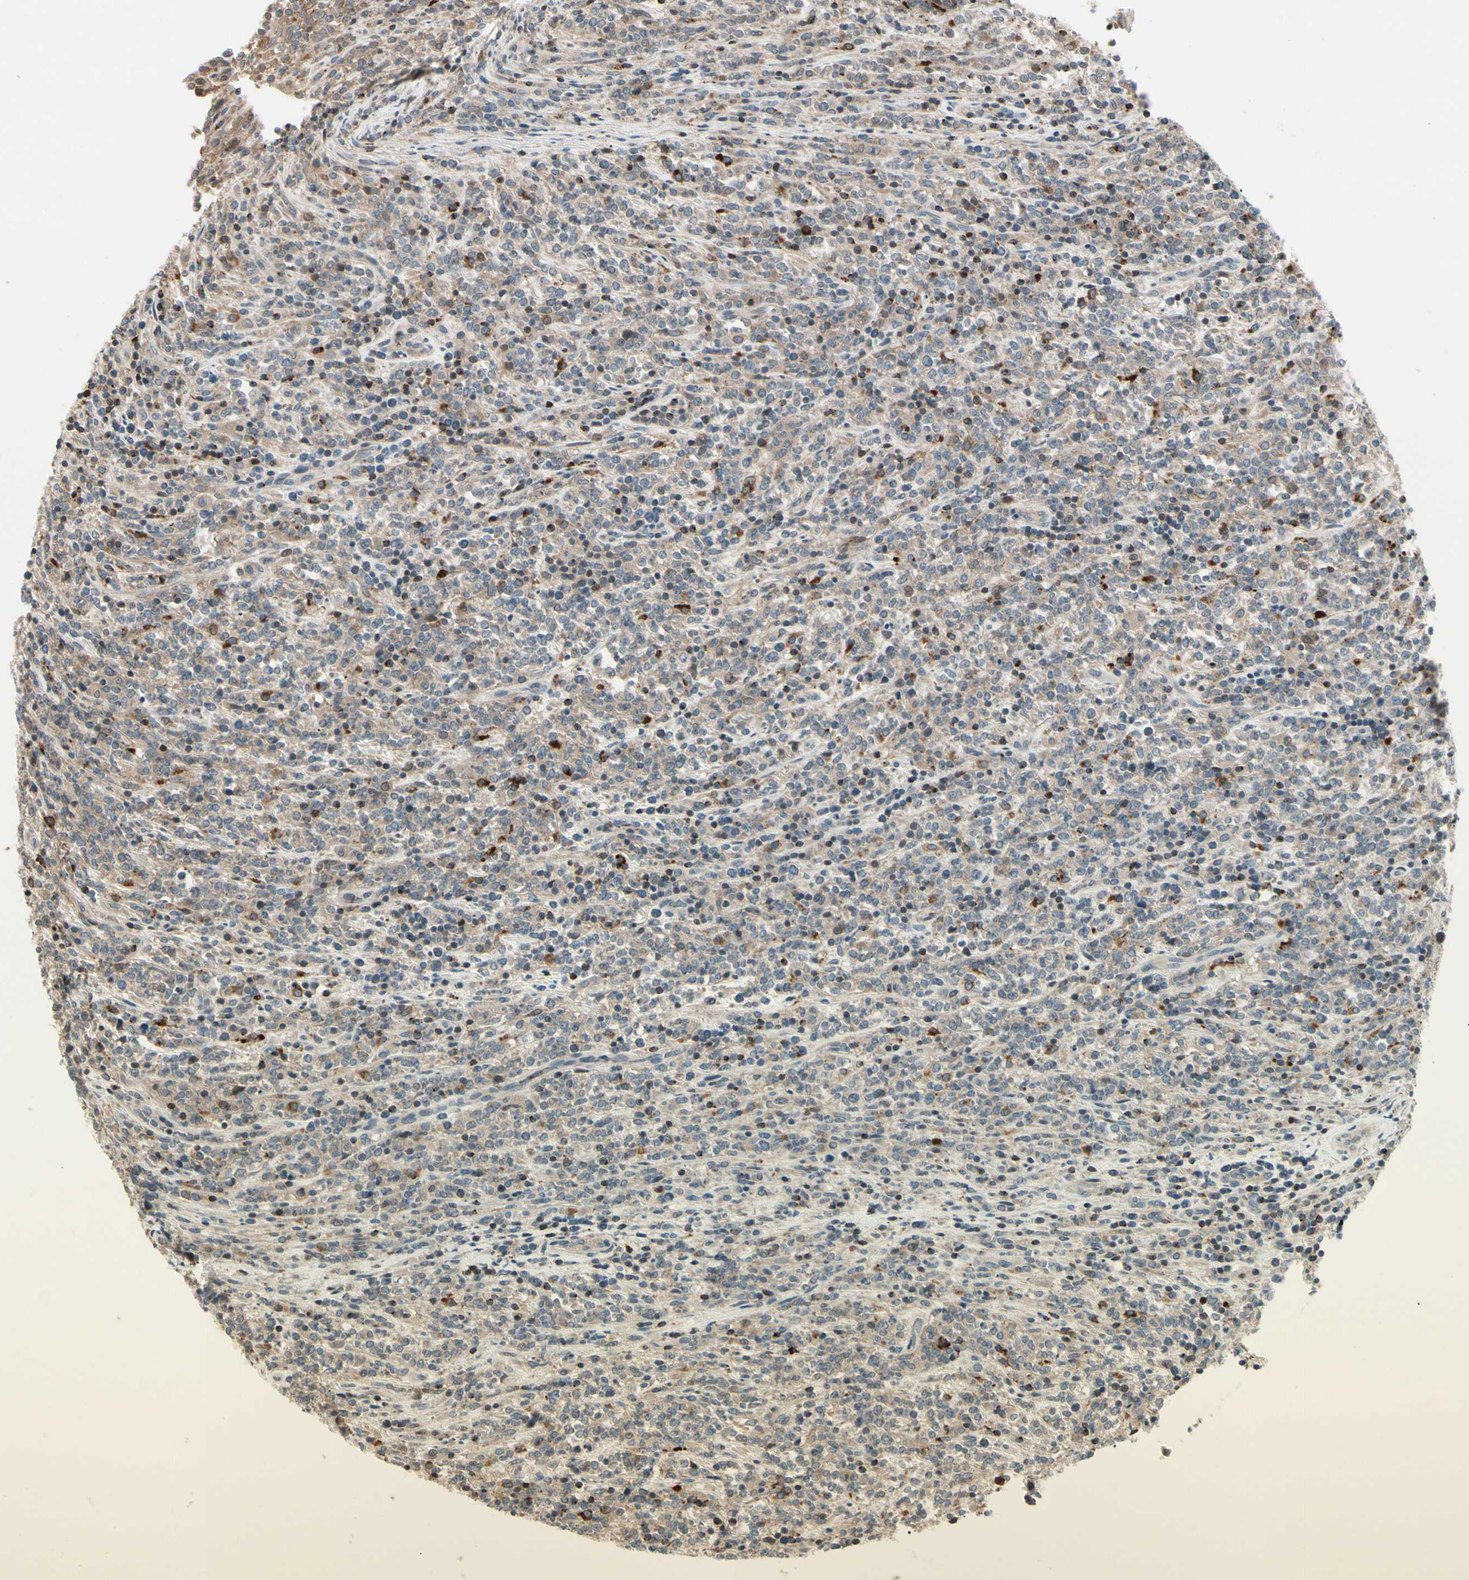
{"staining": {"intensity": "weak", "quantity": ">75%", "location": "cytoplasmic/membranous"}, "tissue": "lymphoma", "cell_type": "Tumor cells", "image_type": "cancer", "snomed": [{"axis": "morphology", "description": "Malignant lymphoma, non-Hodgkin's type, High grade"}, {"axis": "topography", "description": "Soft tissue"}], "caption": "The histopathology image displays a brown stain indicating the presence of a protein in the cytoplasmic/membranous of tumor cells in malignant lymphoma, non-Hodgkin's type (high-grade). The protein of interest is shown in brown color, while the nuclei are stained blue.", "gene": "EVC", "patient": {"sex": "male", "age": 18}}